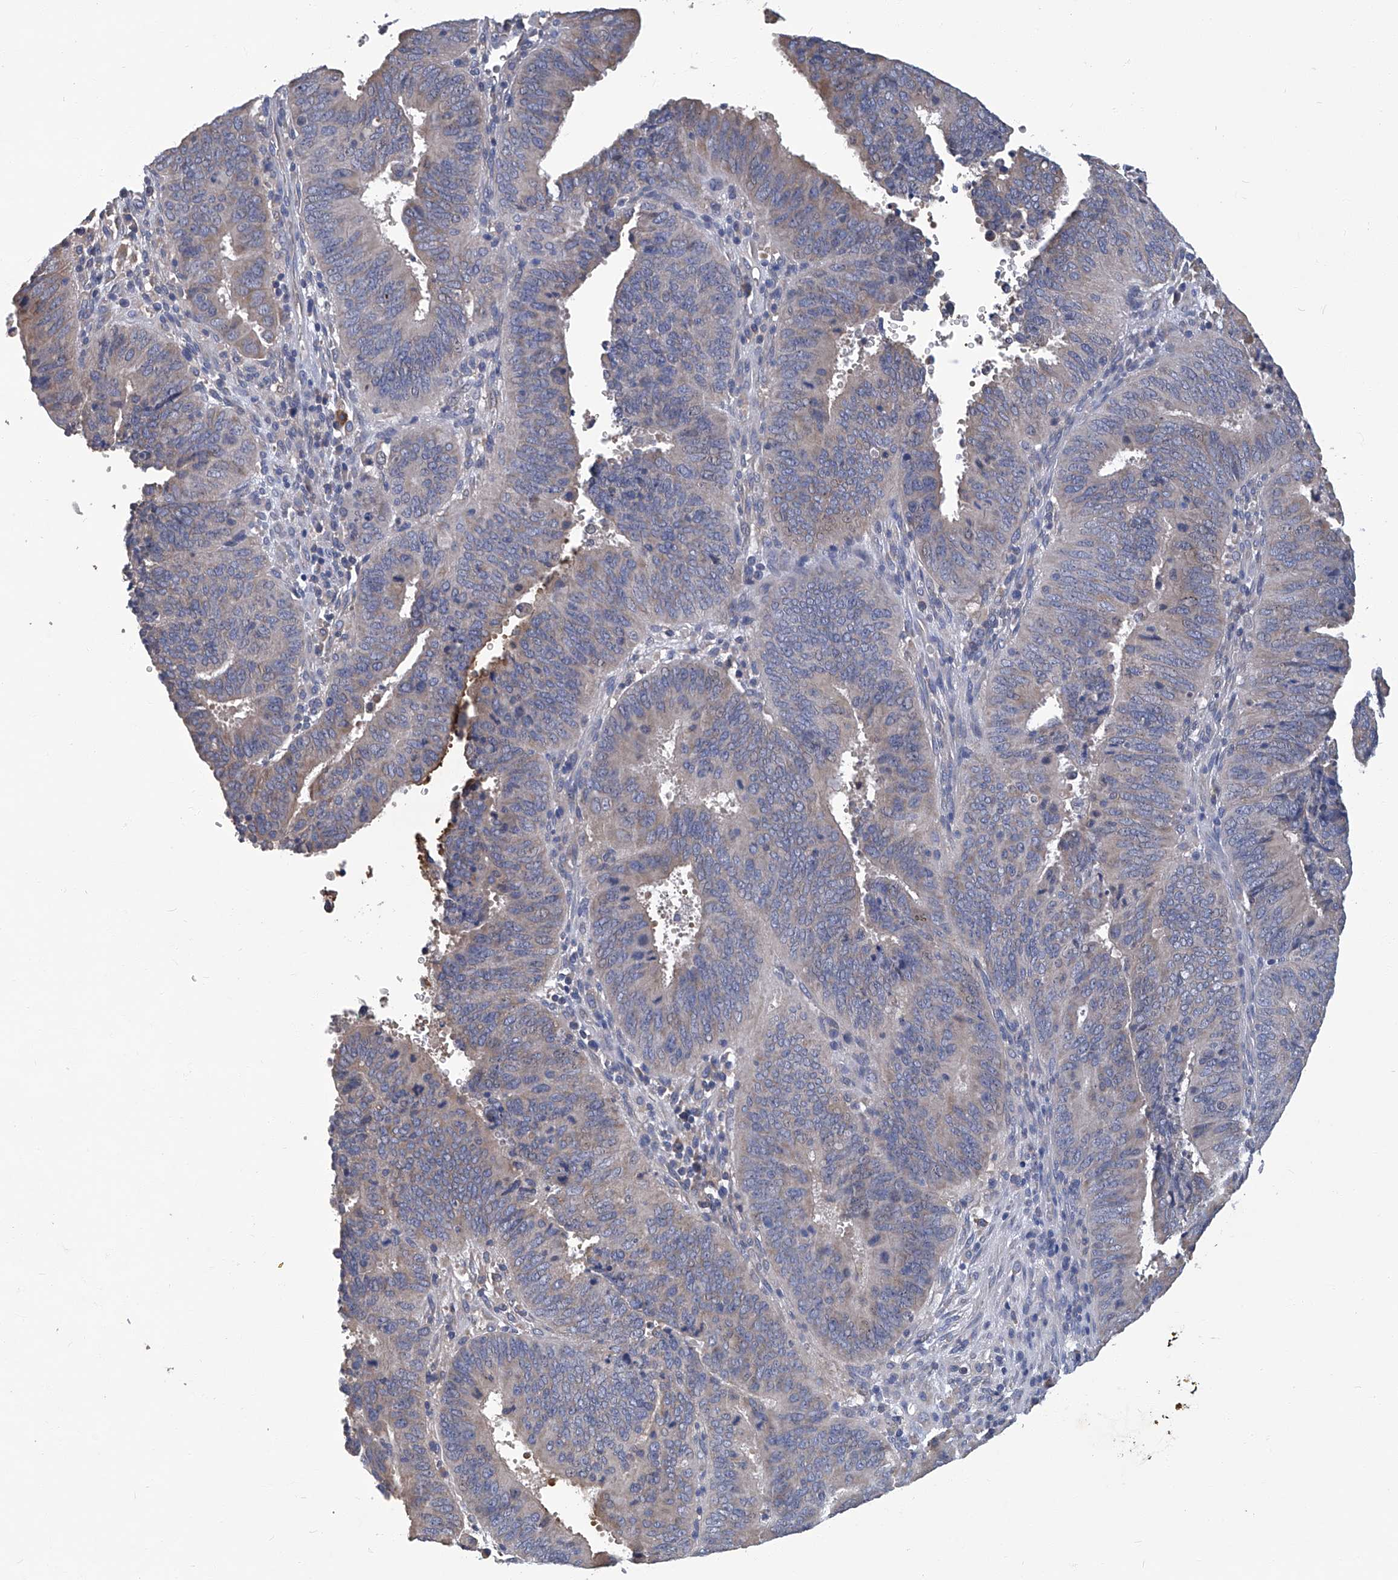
{"staining": {"intensity": "negative", "quantity": "none", "location": "none"}, "tissue": "cervical cancer", "cell_type": "Tumor cells", "image_type": "cancer", "snomed": [{"axis": "morphology", "description": "Adenocarcinoma, NOS"}, {"axis": "topography", "description": "Cervix"}], "caption": "Photomicrograph shows no protein positivity in tumor cells of adenocarcinoma (cervical) tissue.", "gene": "TGFBR1", "patient": {"sex": "female", "age": 44}}